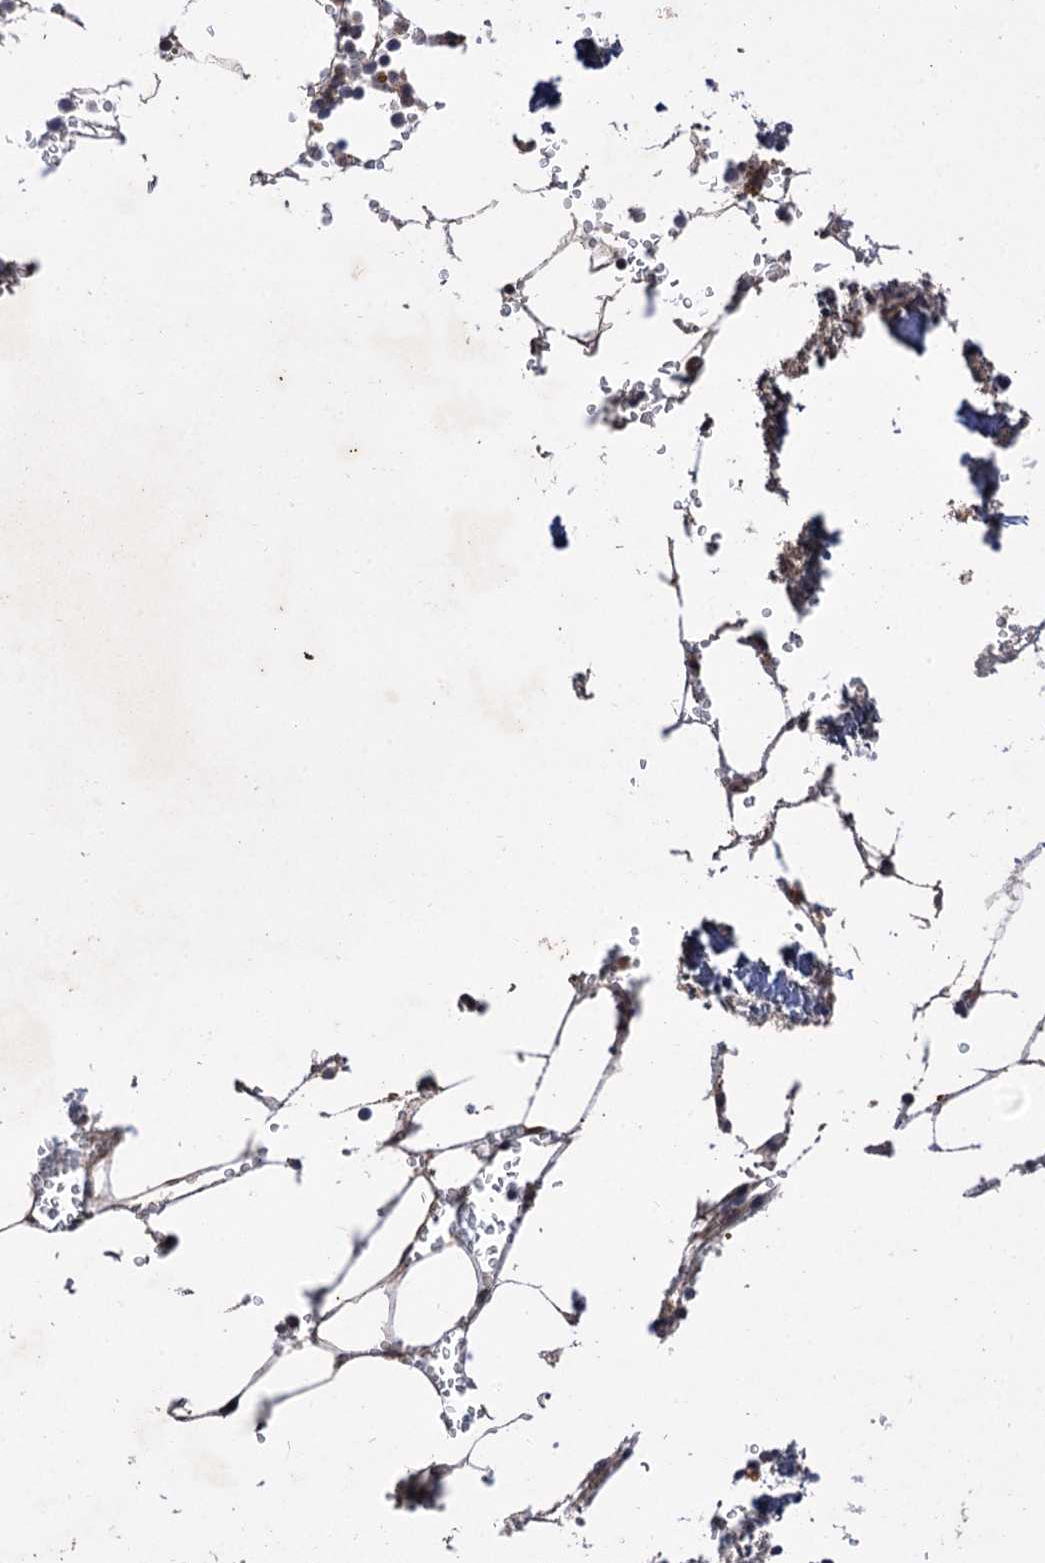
{"staining": {"intensity": "moderate", "quantity": "<25%", "location": "cytoplasmic/membranous"}, "tissue": "bone marrow", "cell_type": "Hematopoietic cells", "image_type": "normal", "snomed": [{"axis": "morphology", "description": "Normal tissue, NOS"}, {"axis": "topography", "description": "Bone marrow"}], "caption": "Brown immunohistochemical staining in benign bone marrow exhibits moderate cytoplasmic/membranous staining in about <25% of hematopoietic cells.", "gene": "FBXW8", "patient": {"sex": "male", "age": 70}}